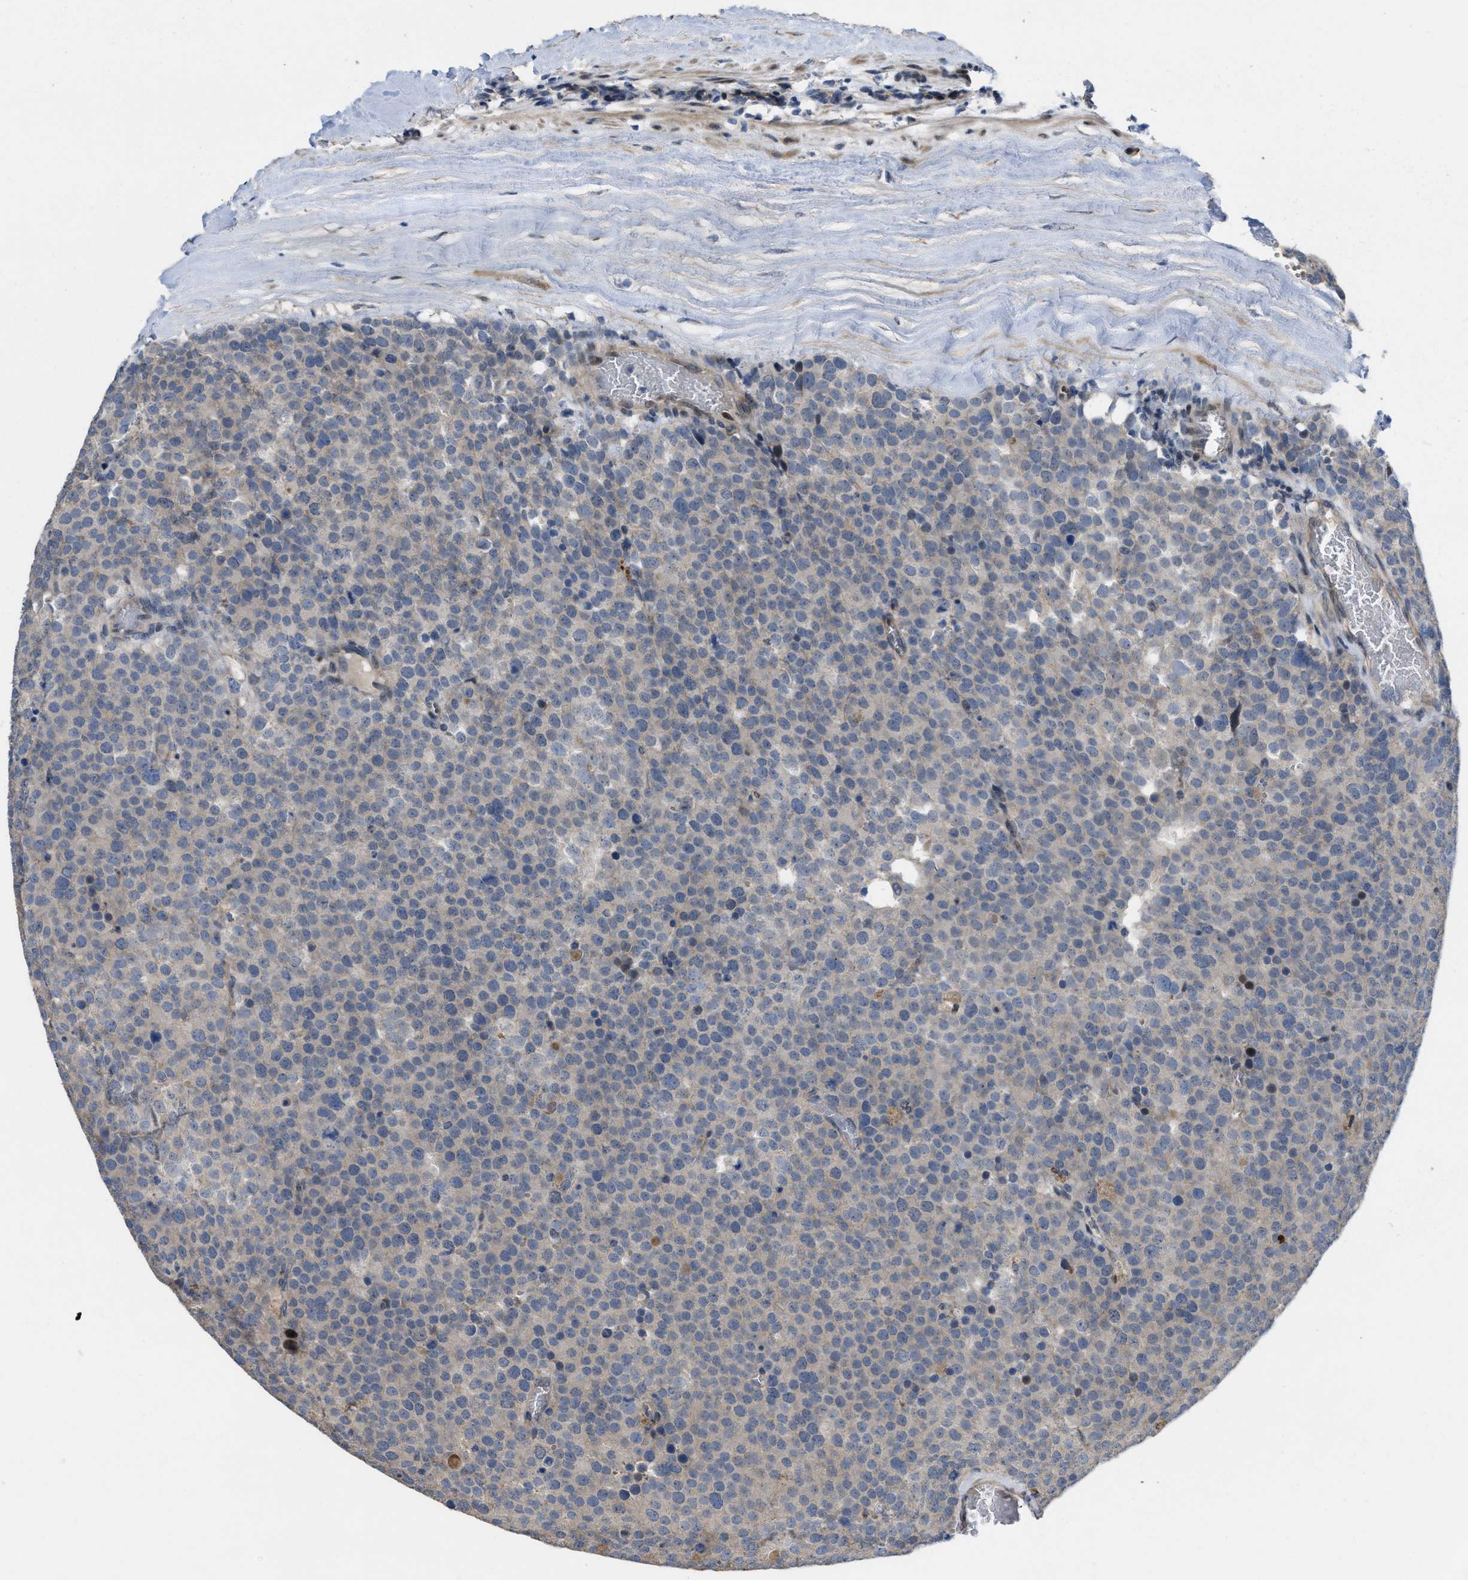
{"staining": {"intensity": "weak", "quantity": "25%-75%", "location": "cytoplasmic/membranous"}, "tissue": "testis cancer", "cell_type": "Tumor cells", "image_type": "cancer", "snomed": [{"axis": "morphology", "description": "Normal tissue, NOS"}, {"axis": "morphology", "description": "Seminoma, NOS"}, {"axis": "topography", "description": "Testis"}], "caption": "The immunohistochemical stain shows weak cytoplasmic/membranous staining in tumor cells of seminoma (testis) tissue.", "gene": "CDPF1", "patient": {"sex": "male", "age": 71}}